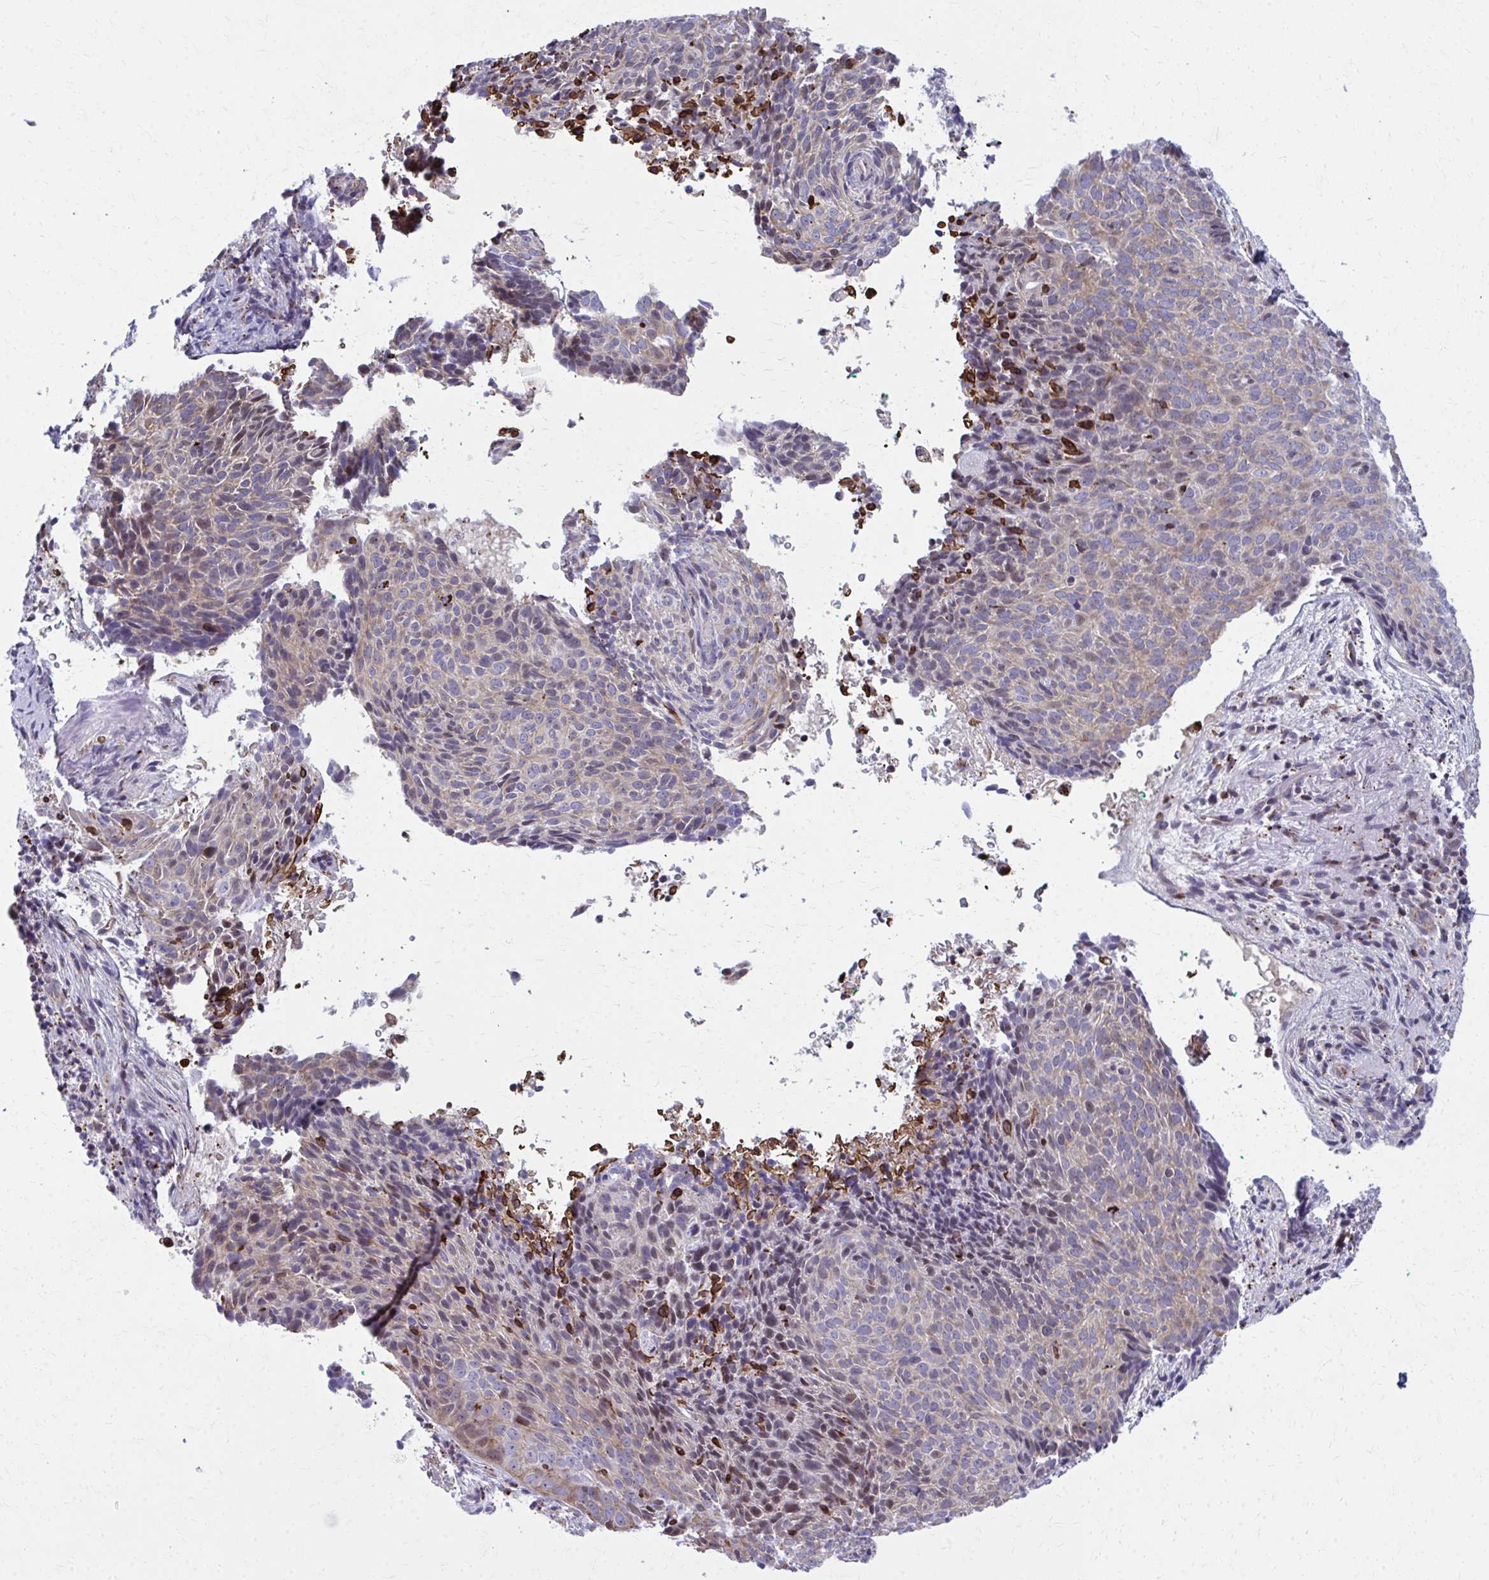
{"staining": {"intensity": "weak", "quantity": "25%-75%", "location": "cytoplasmic/membranous"}, "tissue": "skin cancer", "cell_type": "Tumor cells", "image_type": "cancer", "snomed": [{"axis": "morphology", "description": "Basal cell carcinoma"}, {"axis": "topography", "description": "Skin"}, {"axis": "topography", "description": "Skin of head"}], "caption": "Protein analysis of skin basal cell carcinoma tissue demonstrates weak cytoplasmic/membranous expression in about 25%-75% of tumor cells.", "gene": "LRRC4B", "patient": {"sex": "female", "age": 92}}